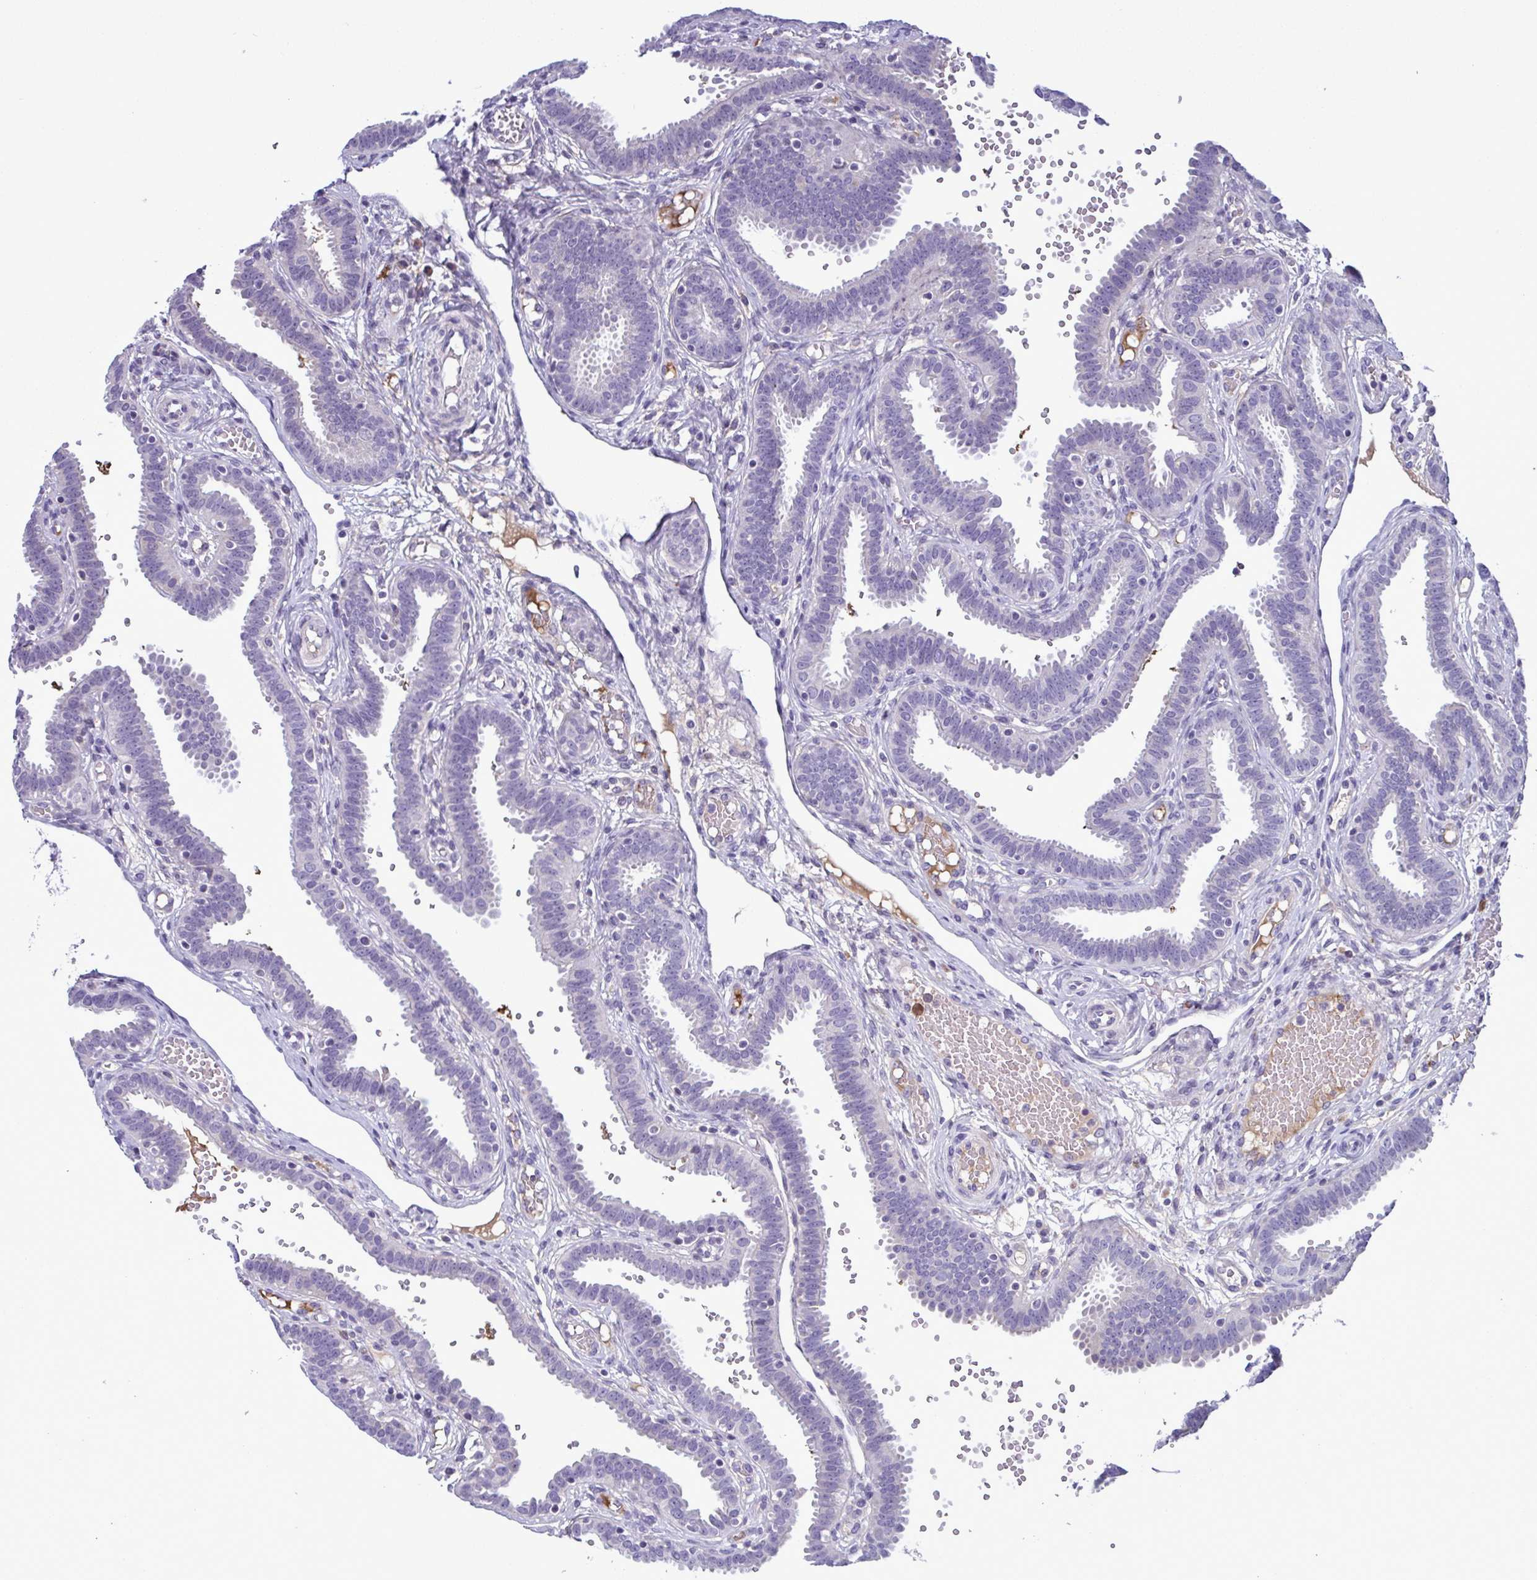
{"staining": {"intensity": "negative", "quantity": "none", "location": "none"}, "tissue": "fallopian tube", "cell_type": "Glandular cells", "image_type": "normal", "snomed": [{"axis": "morphology", "description": "Normal tissue, NOS"}, {"axis": "topography", "description": "Fallopian tube"}], "caption": "This is an immunohistochemistry photomicrograph of benign human fallopian tube. There is no staining in glandular cells.", "gene": "F13B", "patient": {"sex": "female", "age": 37}}